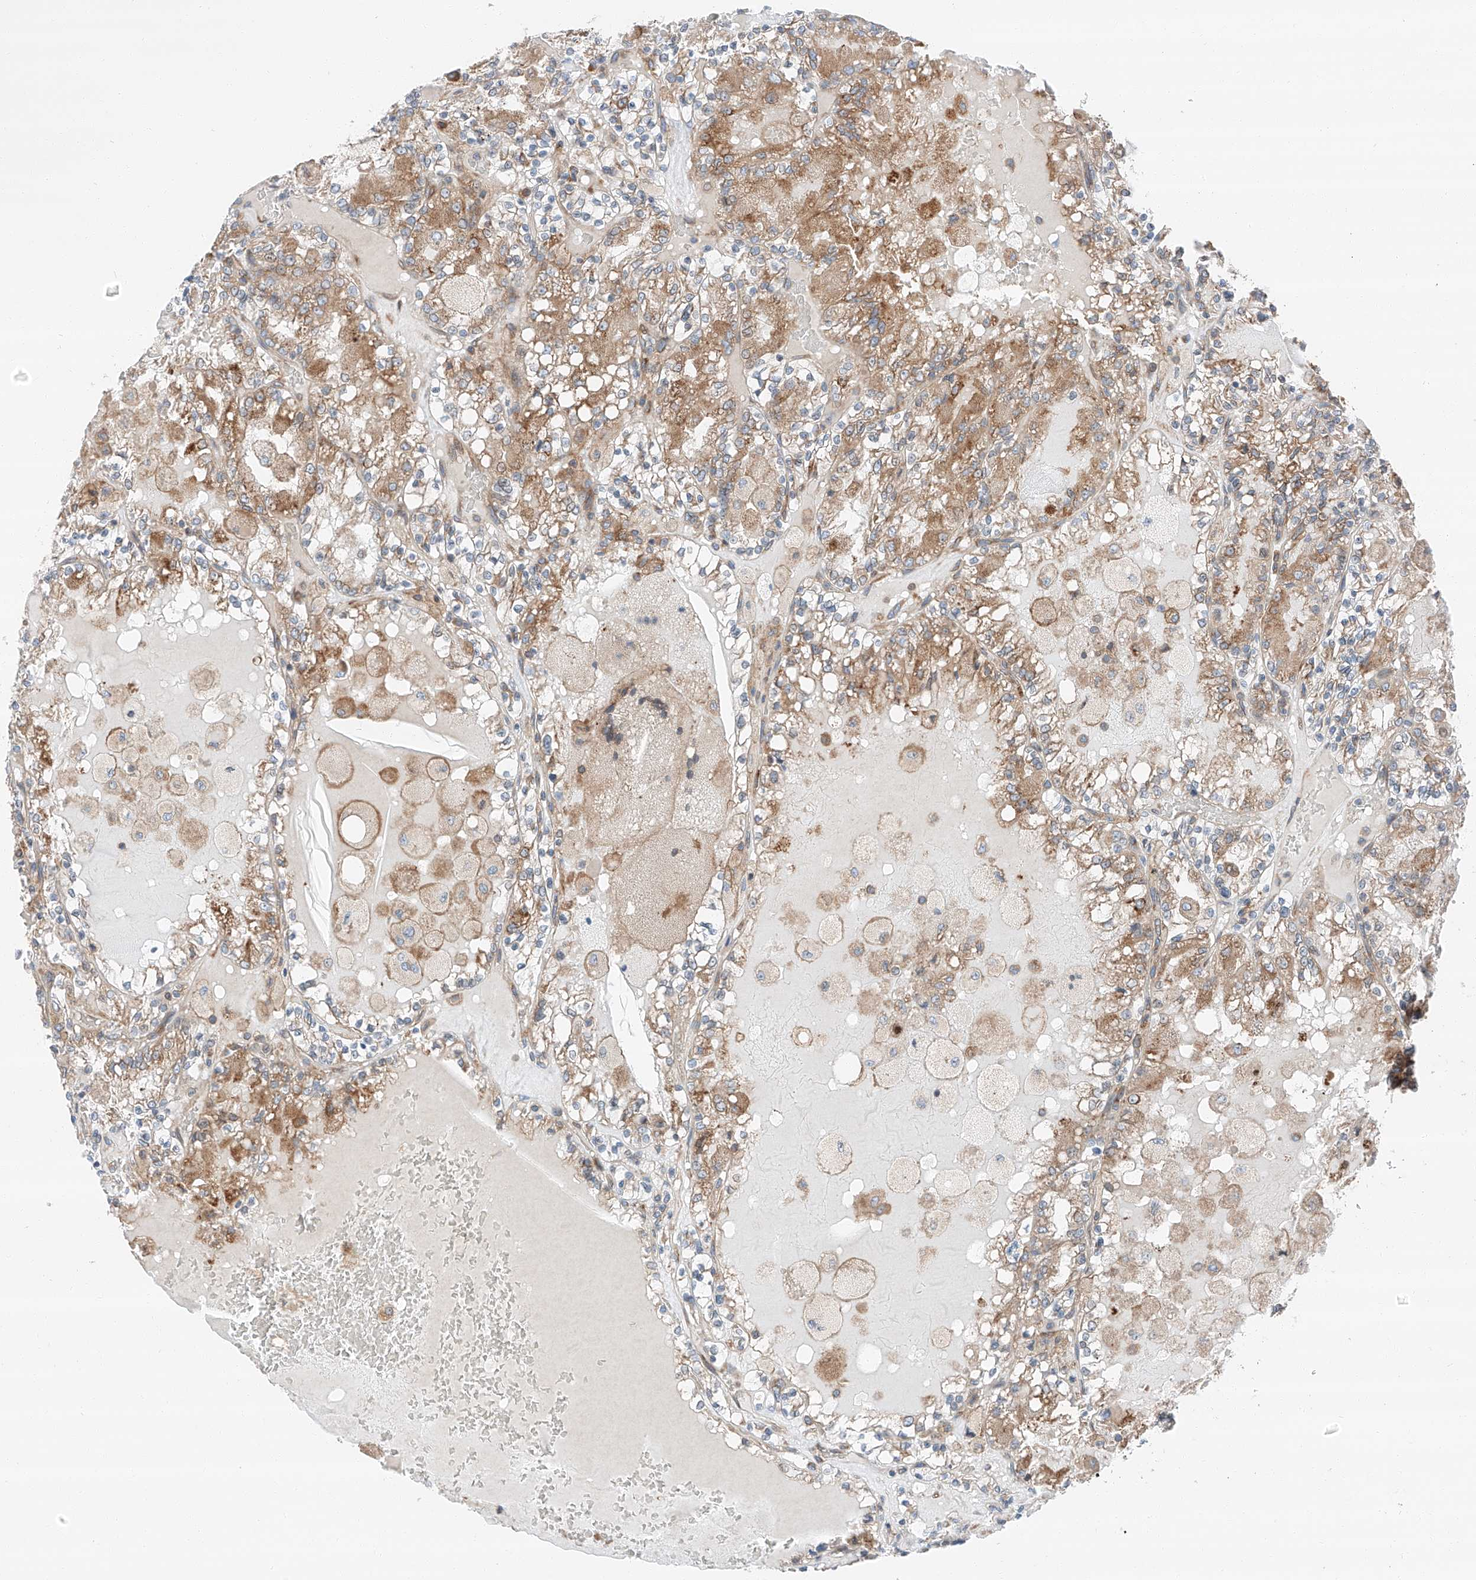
{"staining": {"intensity": "moderate", "quantity": "25%-75%", "location": "cytoplasmic/membranous"}, "tissue": "renal cancer", "cell_type": "Tumor cells", "image_type": "cancer", "snomed": [{"axis": "morphology", "description": "Adenocarcinoma, NOS"}, {"axis": "topography", "description": "Kidney"}], "caption": "DAB immunohistochemical staining of renal cancer (adenocarcinoma) demonstrates moderate cytoplasmic/membranous protein expression in about 25%-75% of tumor cells. The staining is performed using DAB brown chromogen to label protein expression. The nuclei are counter-stained blue using hematoxylin.", "gene": "ZC3H15", "patient": {"sex": "female", "age": 56}}